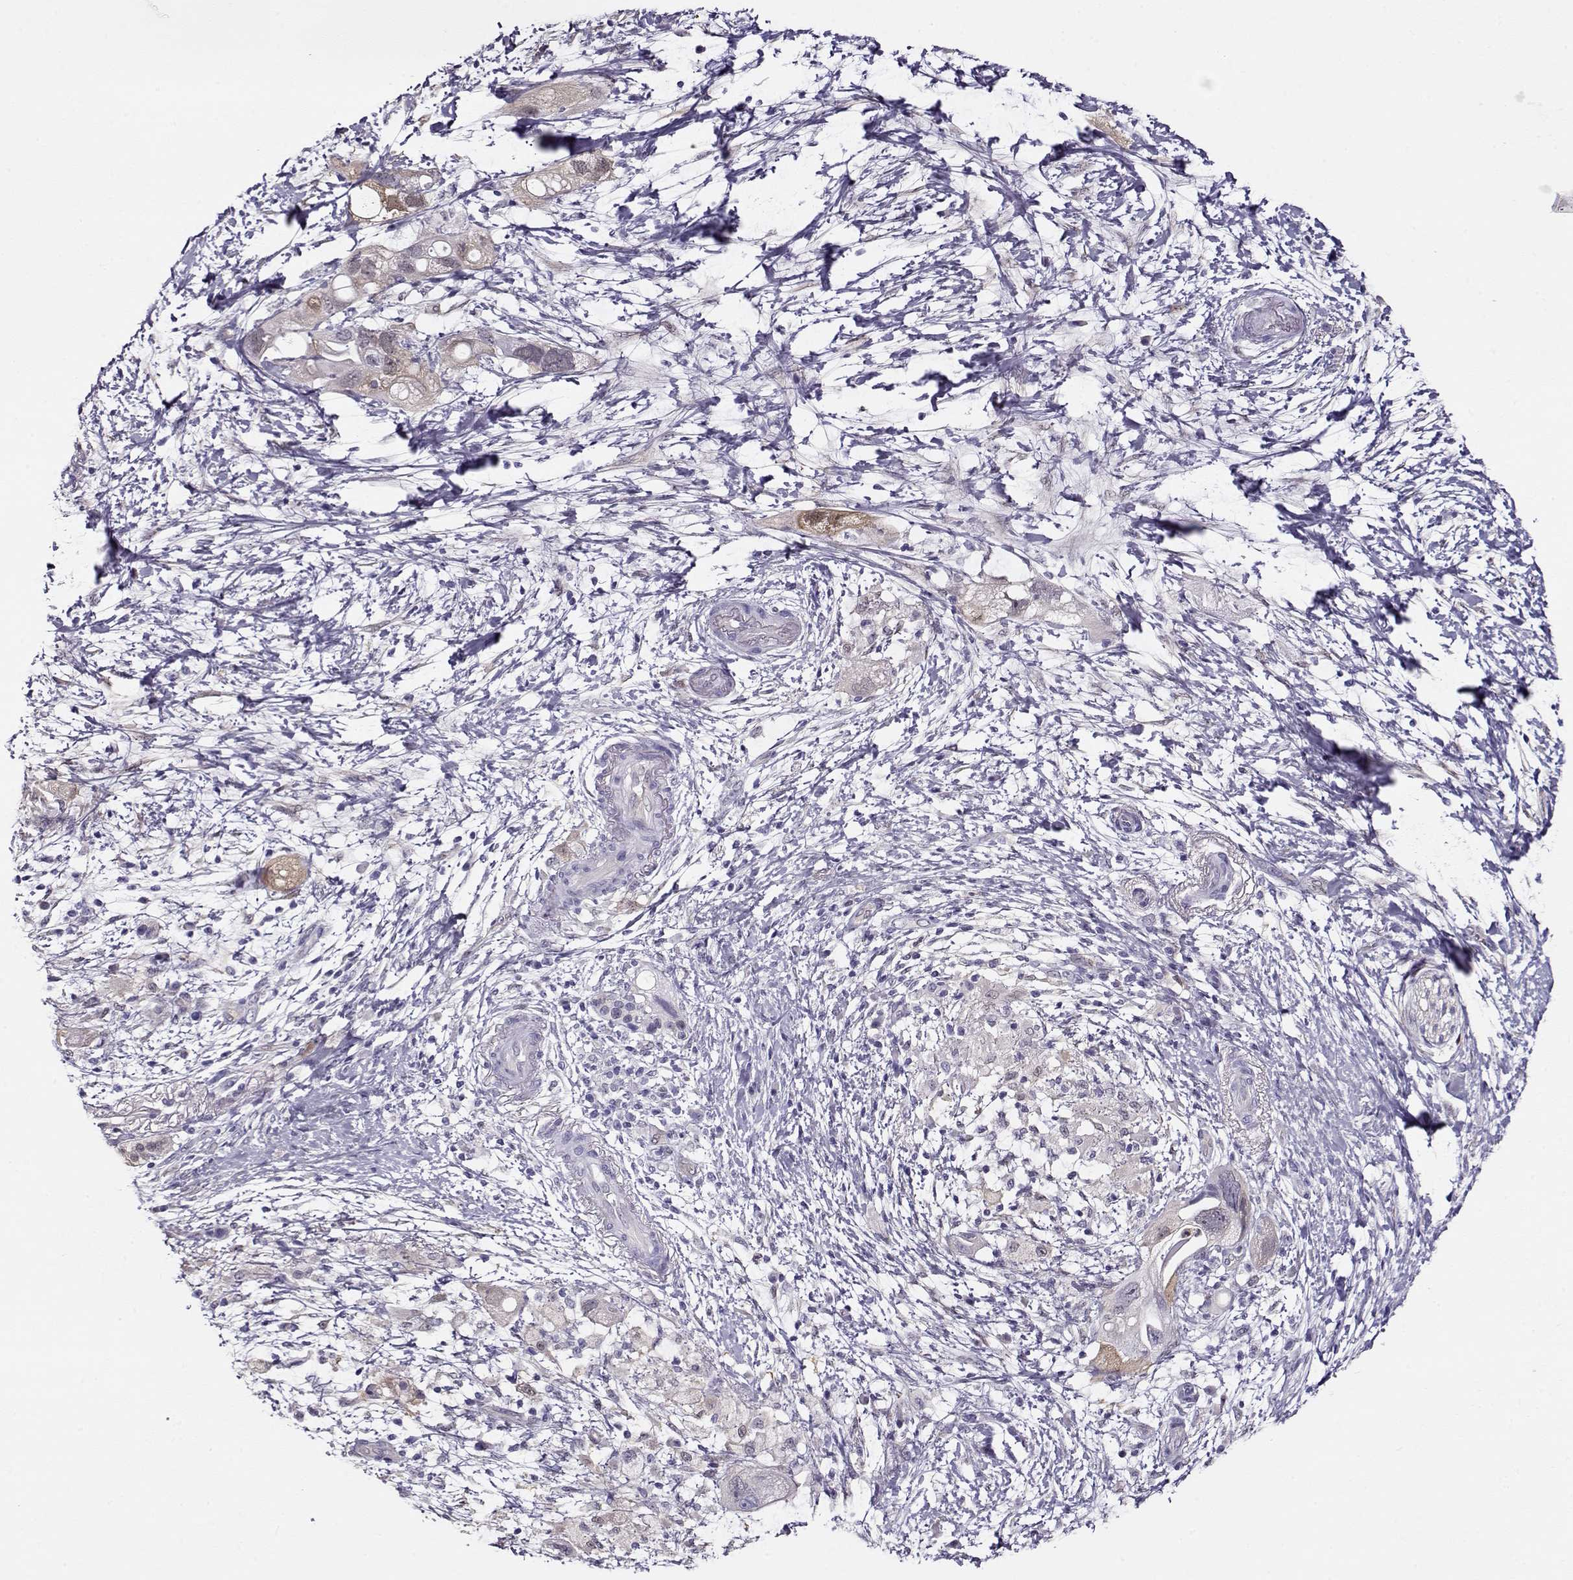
{"staining": {"intensity": "negative", "quantity": "none", "location": "none"}, "tissue": "pancreatic cancer", "cell_type": "Tumor cells", "image_type": "cancer", "snomed": [{"axis": "morphology", "description": "Adenocarcinoma, NOS"}, {"axis": "topography", "description": "Pancreas"}], "caption": "Immunohistochemistry (IHC) of pancreatic adenocarcinoma demonstrates no positivity in tumor cells.", "gene": "CCR8", "patient": {"sex": "female", "age": 72}}